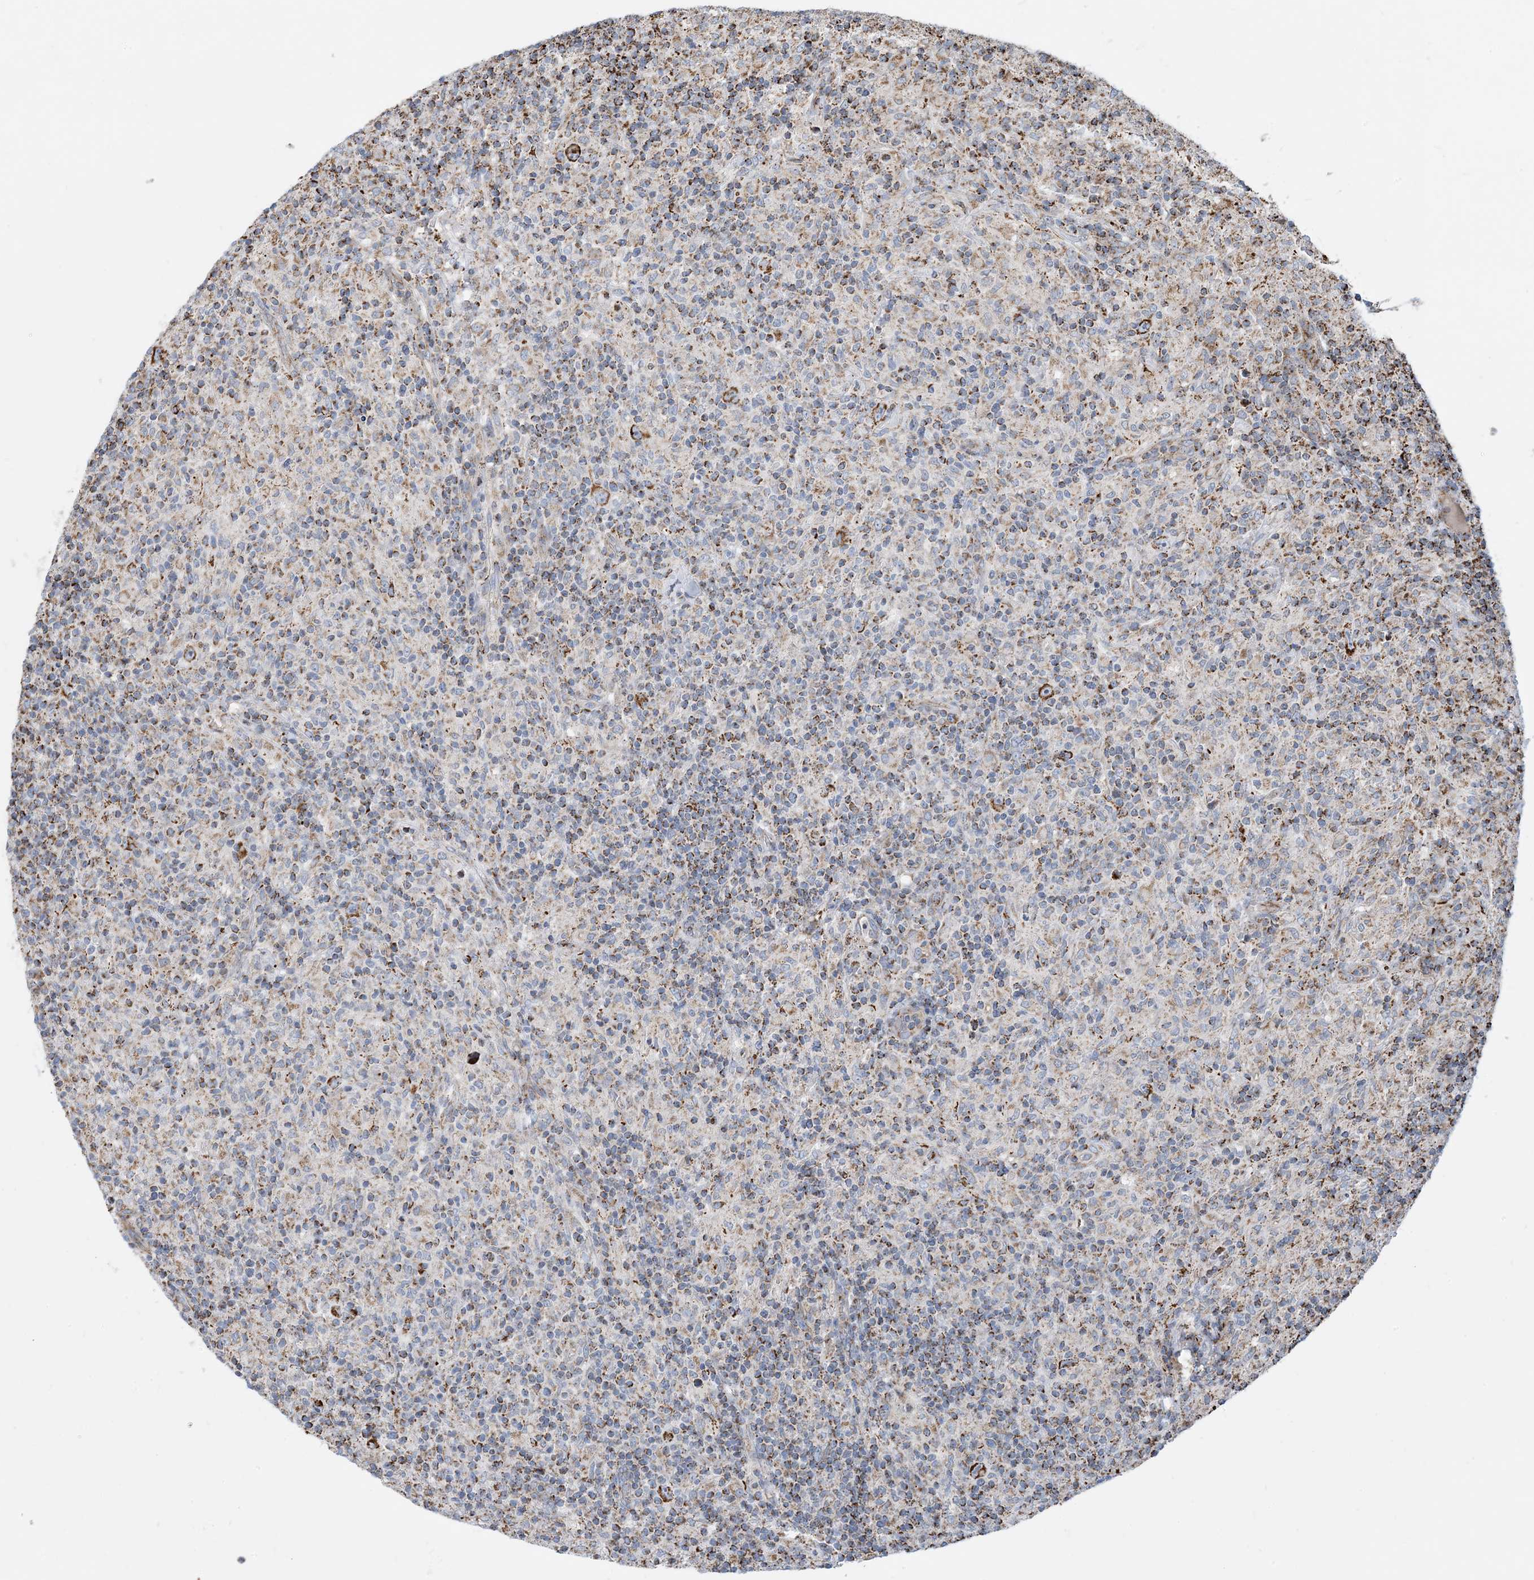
{"staining": {"intensity": "strong", "quantity": ">75%", "location": "cytoplasmic/membranous"}, "tissue": "lymphoma", "cell_type": "Tumor cells", "image_type": "cancer", "snomed": [{"axis": "morphology", "description": "Hodgkin's disease, NOS"}, {"axis": "topography", "description": "Lymph node"}], "caption": "Human Hodgkin's disease stained with a brown dye displays strong cytoplasmic/membranous positive expression in approximately >75% of tumor cells.", "gene": "PCDHGA1", "patient": {"sex": "male", "age": 70}}